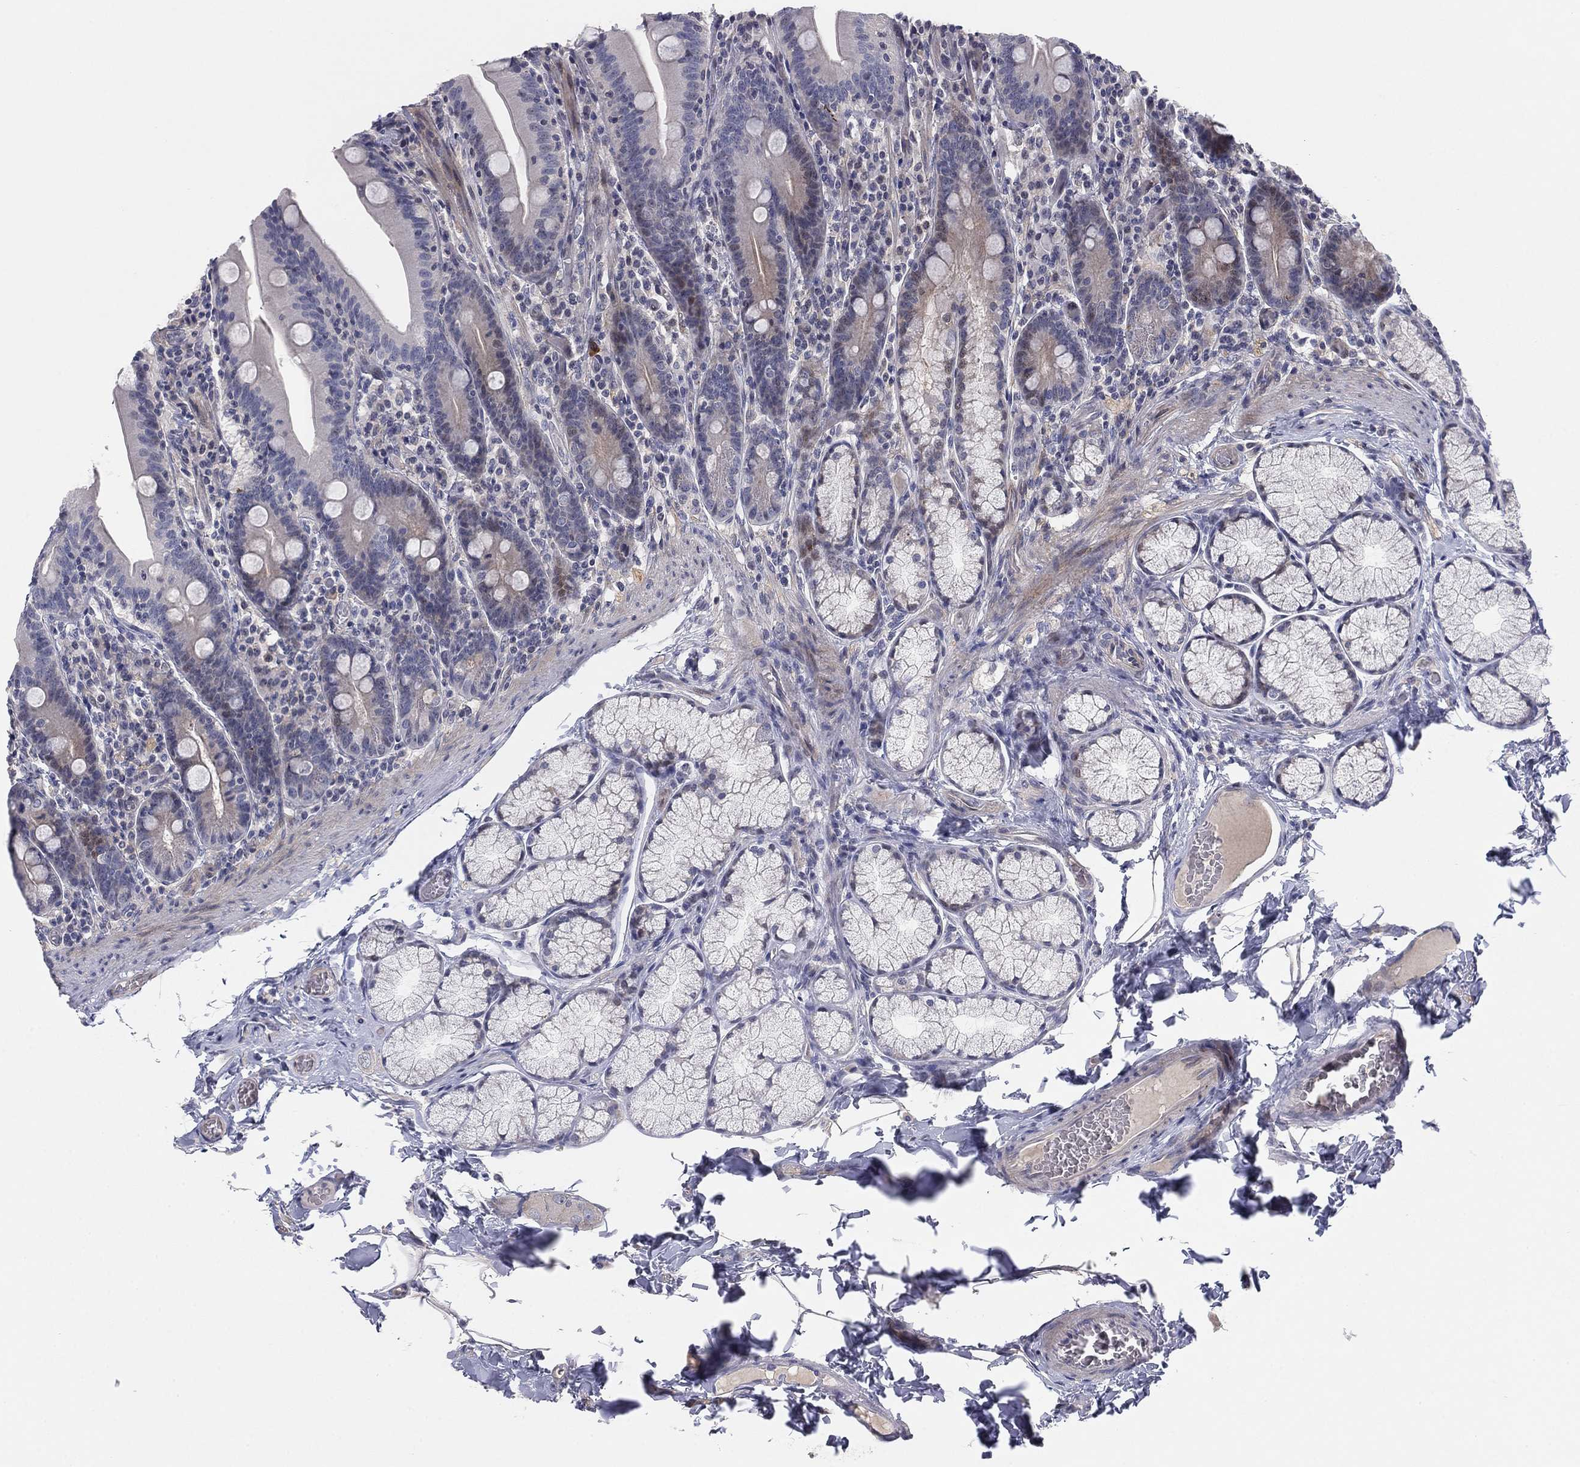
{"staining": {"intensity": "weak", "quantity": "25%-75%", "location": "cytoplasmic/membranous"}, "tissue": "small intestine", "cell_type": "Glandular cells", "image_type": "normal", "snomed": [{"axis": "morphology", "description": "Normal tissue, NOS"}, {"axis": "topography", "description": "Small intestine"}], "caption": "Small intestine stained for a protein (brown) shows weak cytoplasmic/membranous positive expression in approximately 25%-75% of glandular cells.", "gene": "AMN1", "patient": {"sex": "male", "age": 37}}